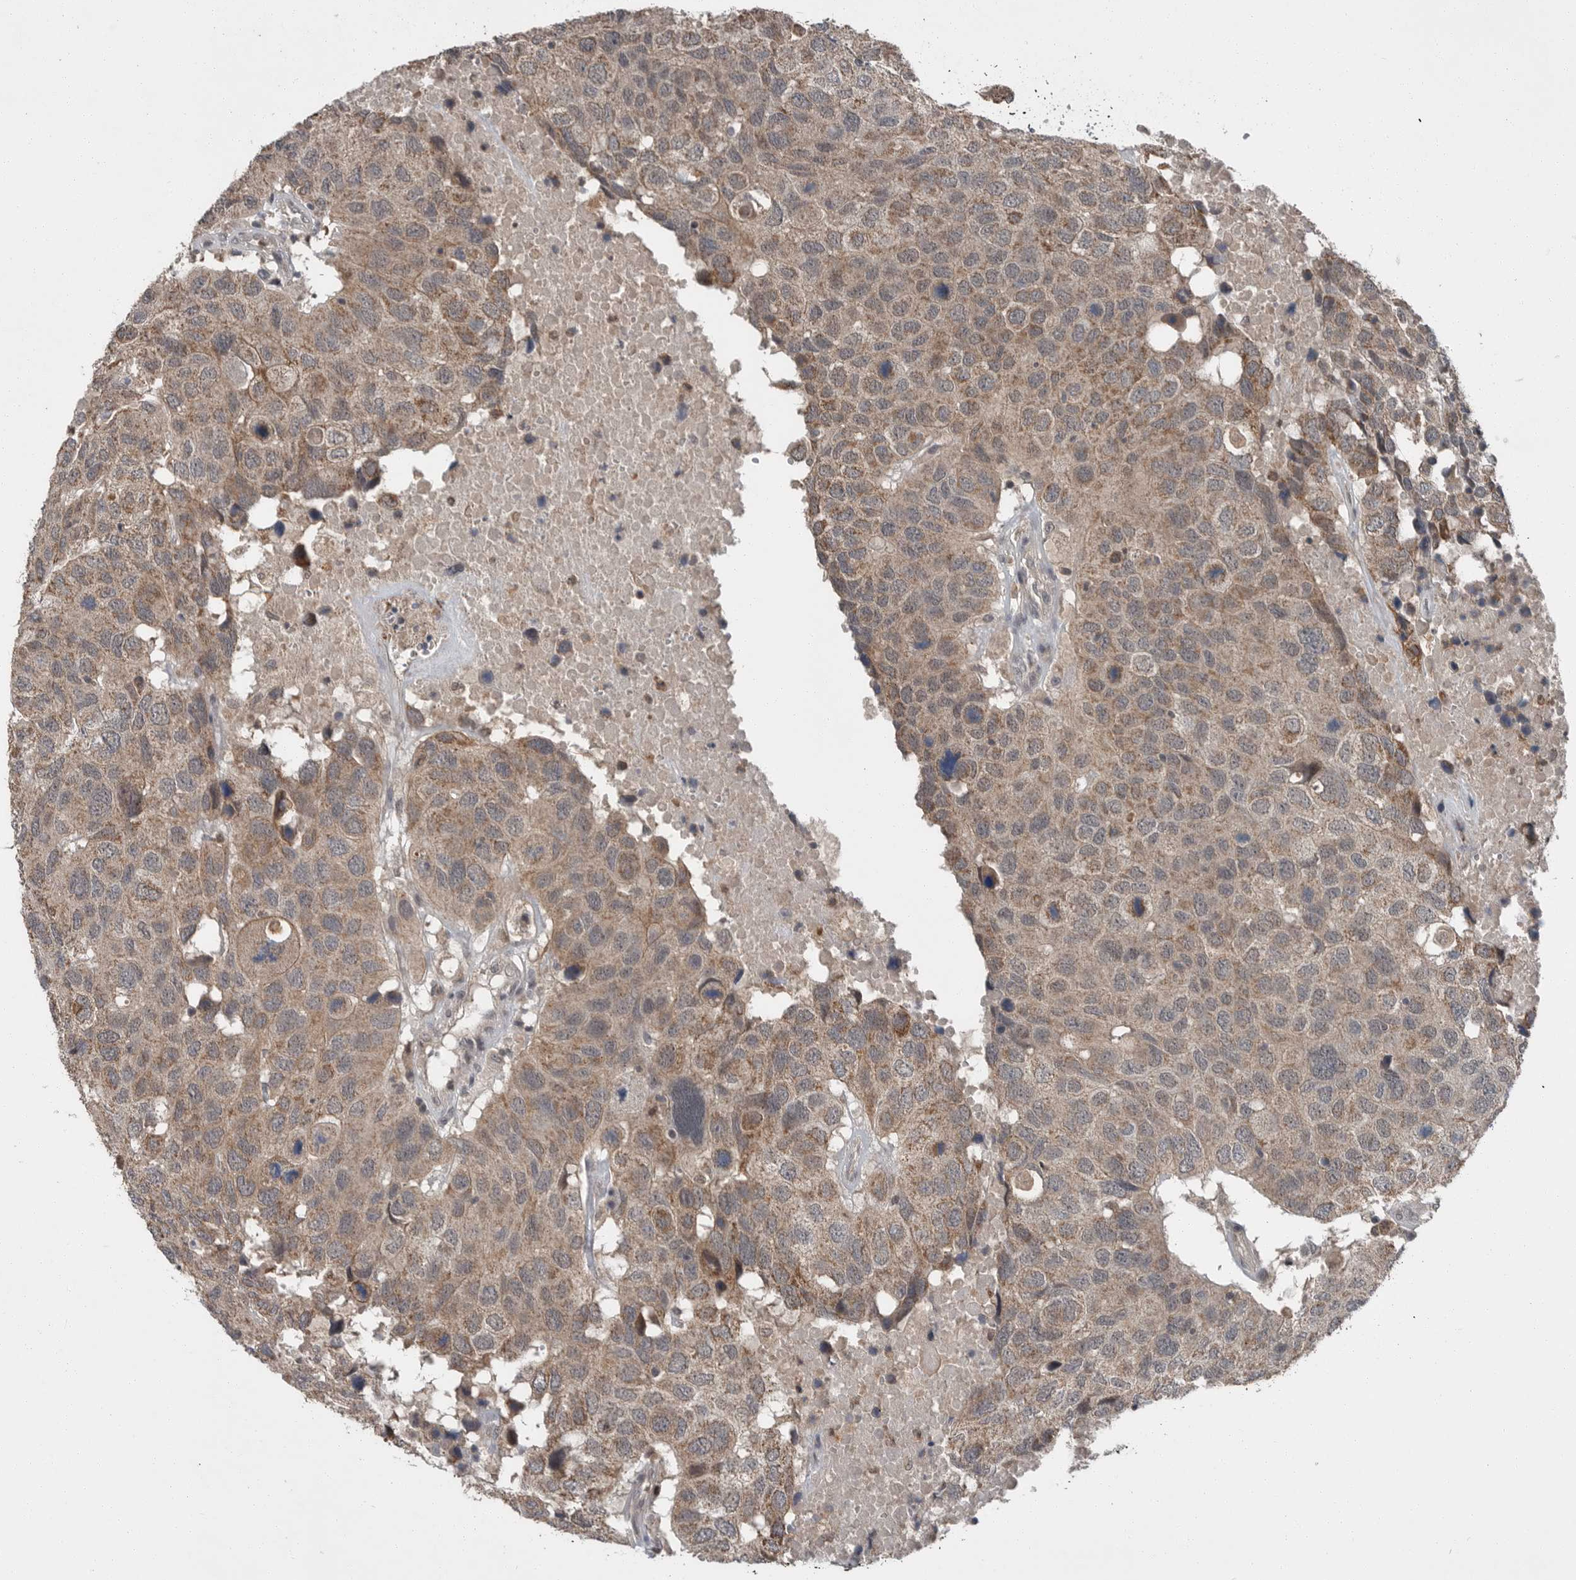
{"staining": {"intensity": "moderate", "quantity": "25%-75%", "location": "cytoplasmic/membranous"}, "tissue": "head and neck cancer", "cell_type": "Tumor cells", "image_type": "cancer", "snomed": [{"axis": "morphology", "description": "Squamous cell carcinoma, NOS"}, {"axis": "topography", "description": "Head-Neck"}], "caption": "Head and neck squamous cell carcinoma was stained to show a protein in brown. There is medium levels of moderate cytoplasmic/membranous expression in about 25%-75% of tumor cells.", "gene": "SCP2", "patient": {"sex": "male", "age": 66}}